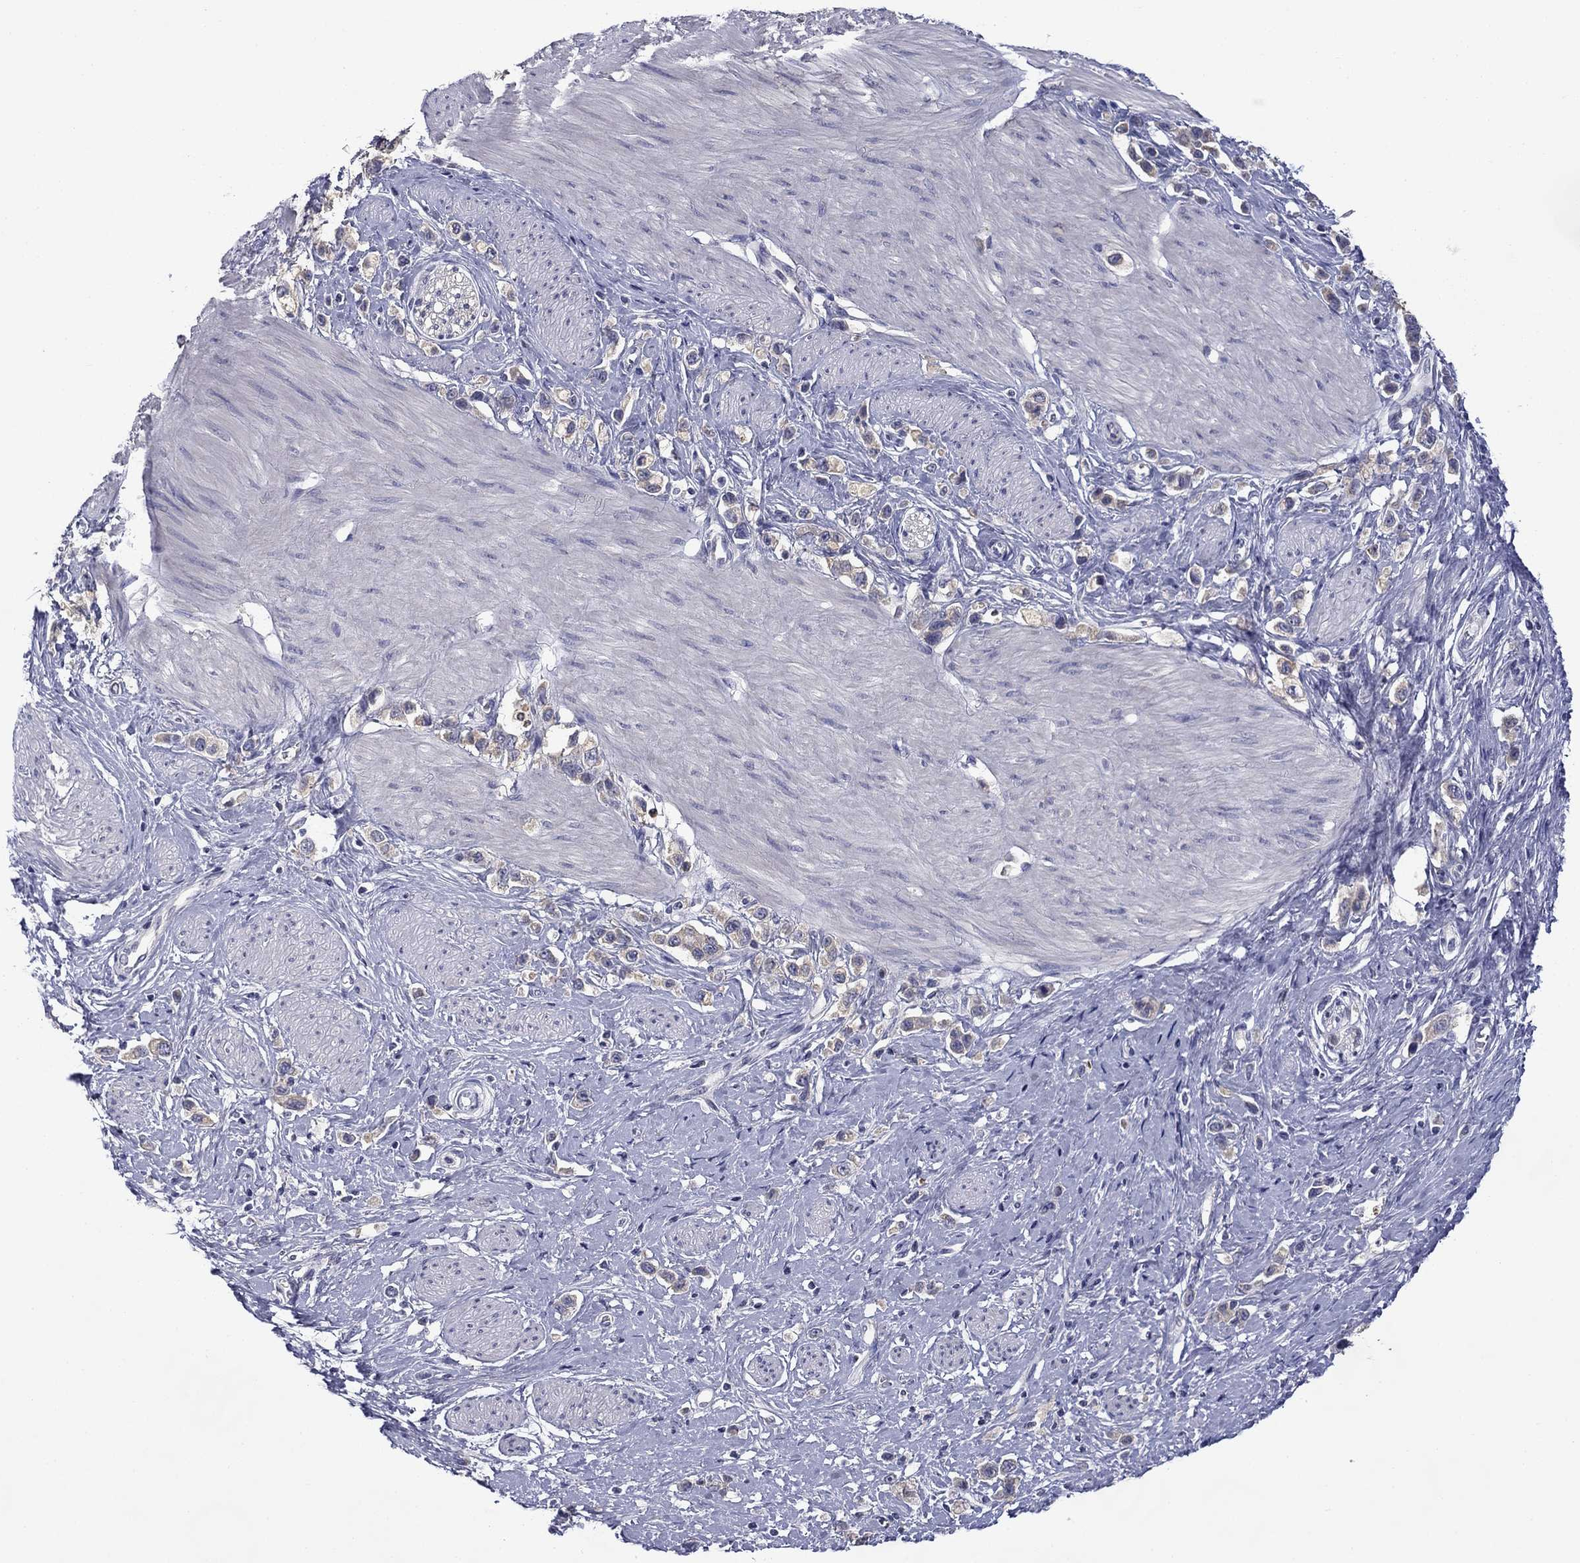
{"staining": {"intensity": "negative", "quantity": "none", "location": "none"}, "tissue": "stomach cancer", "cell_type": "Tumor cells", "image_type": "cancer", "snomed": [{"axis": "morphology", "description": "Normal tissue, NOS"}, {"axis": "morphology", "description": "Adenocarcinoma, NOS"}, {"axis": "morphology", "description": "Adenocarcinoma, High grade"}, {"axis": "topography", "description": "Stomach, upper"}, {"axis": "topography", "description": "Stomach"}], "caption": "Immunohistochemical staining of human stomach adenocarcinoma exhibits no significant positivity in tumor cells. (Stains: DAB immunohistochemistry with hematoxylin counter stain, Microscopy: brightfield microscopy at high magnification).", "gene": "SPATA7", "patient": {"sex": "female", "age": 65}}